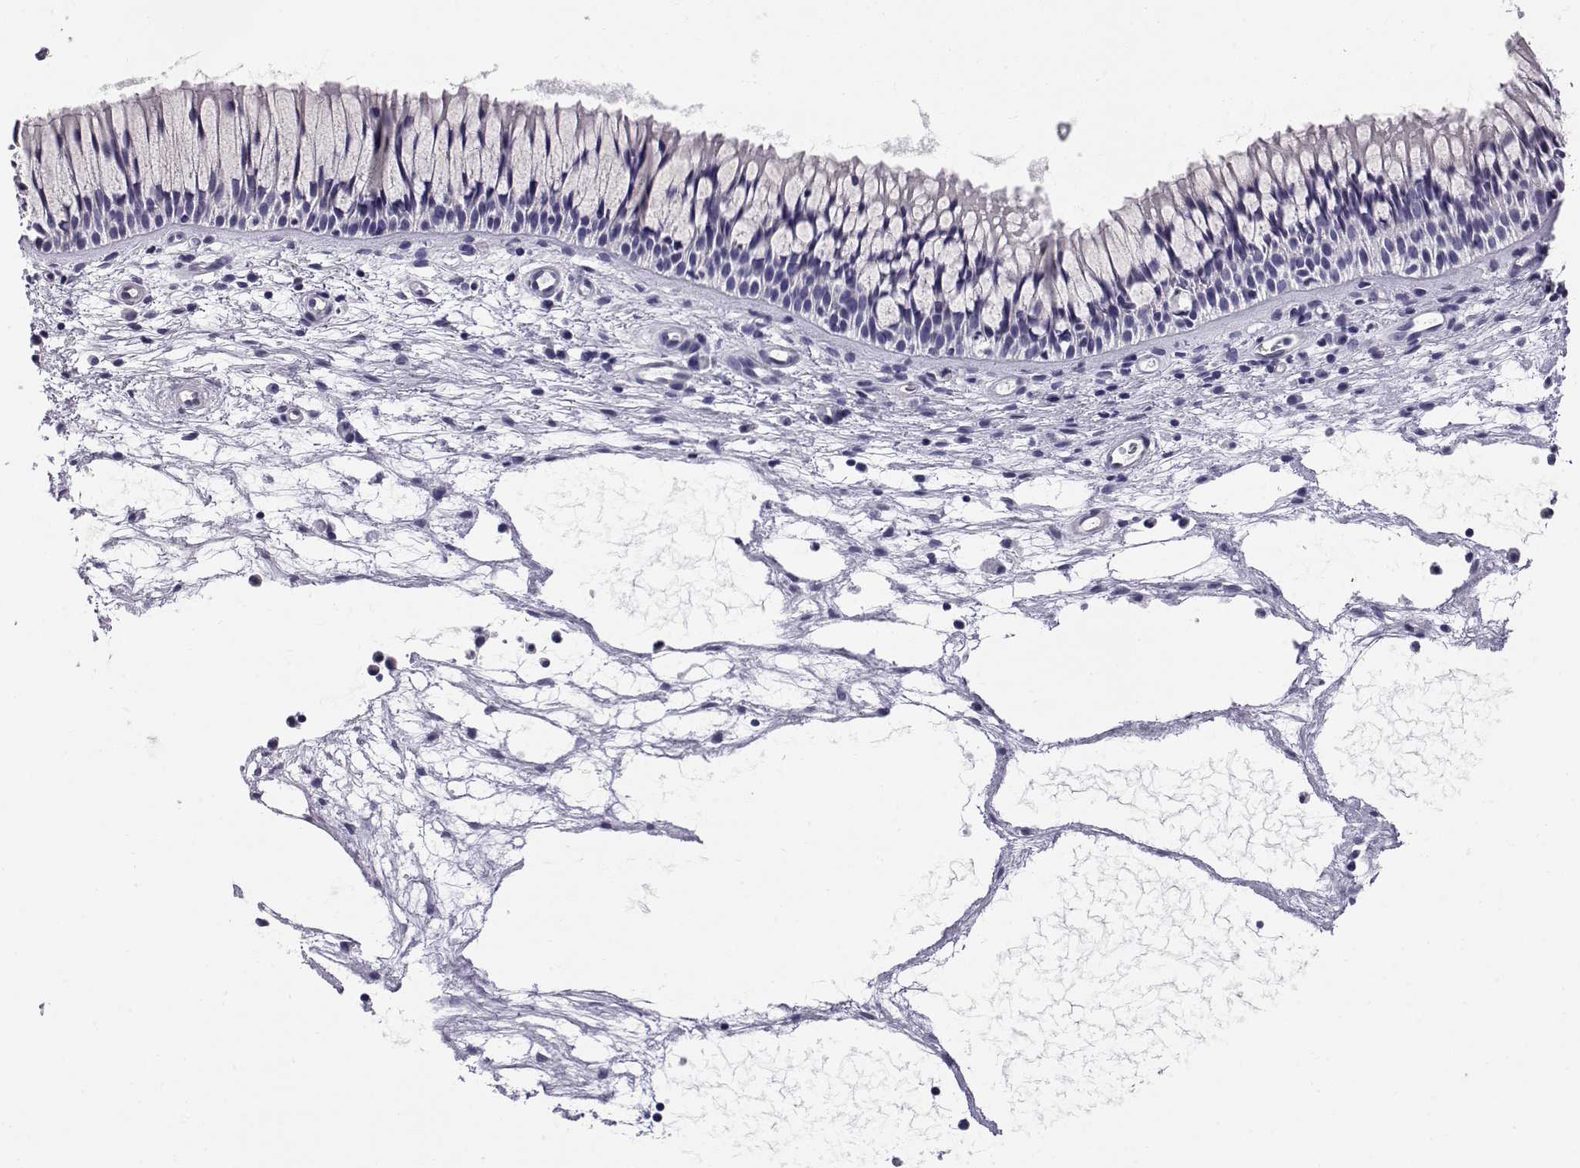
{"staining": {"intensity": "negative", "quantity": "none", "location": "none"}, "tissue": "nasopharynx", "cell_type": "Respiratory epithelial cells", "image_type": "normal", "snomed": [{"axis": "morphology", "description": "Normal tissue, NOS"}, {"axis": "topography", "description": "Nasopharynx"}], "caption": "This is an immunohistochemistry histopathology image of normal nasopharynx. There is no expression in respiratory epithelial cells.", "gene": "RNASE12", "patient": {"sex": "male", "age": 51}}